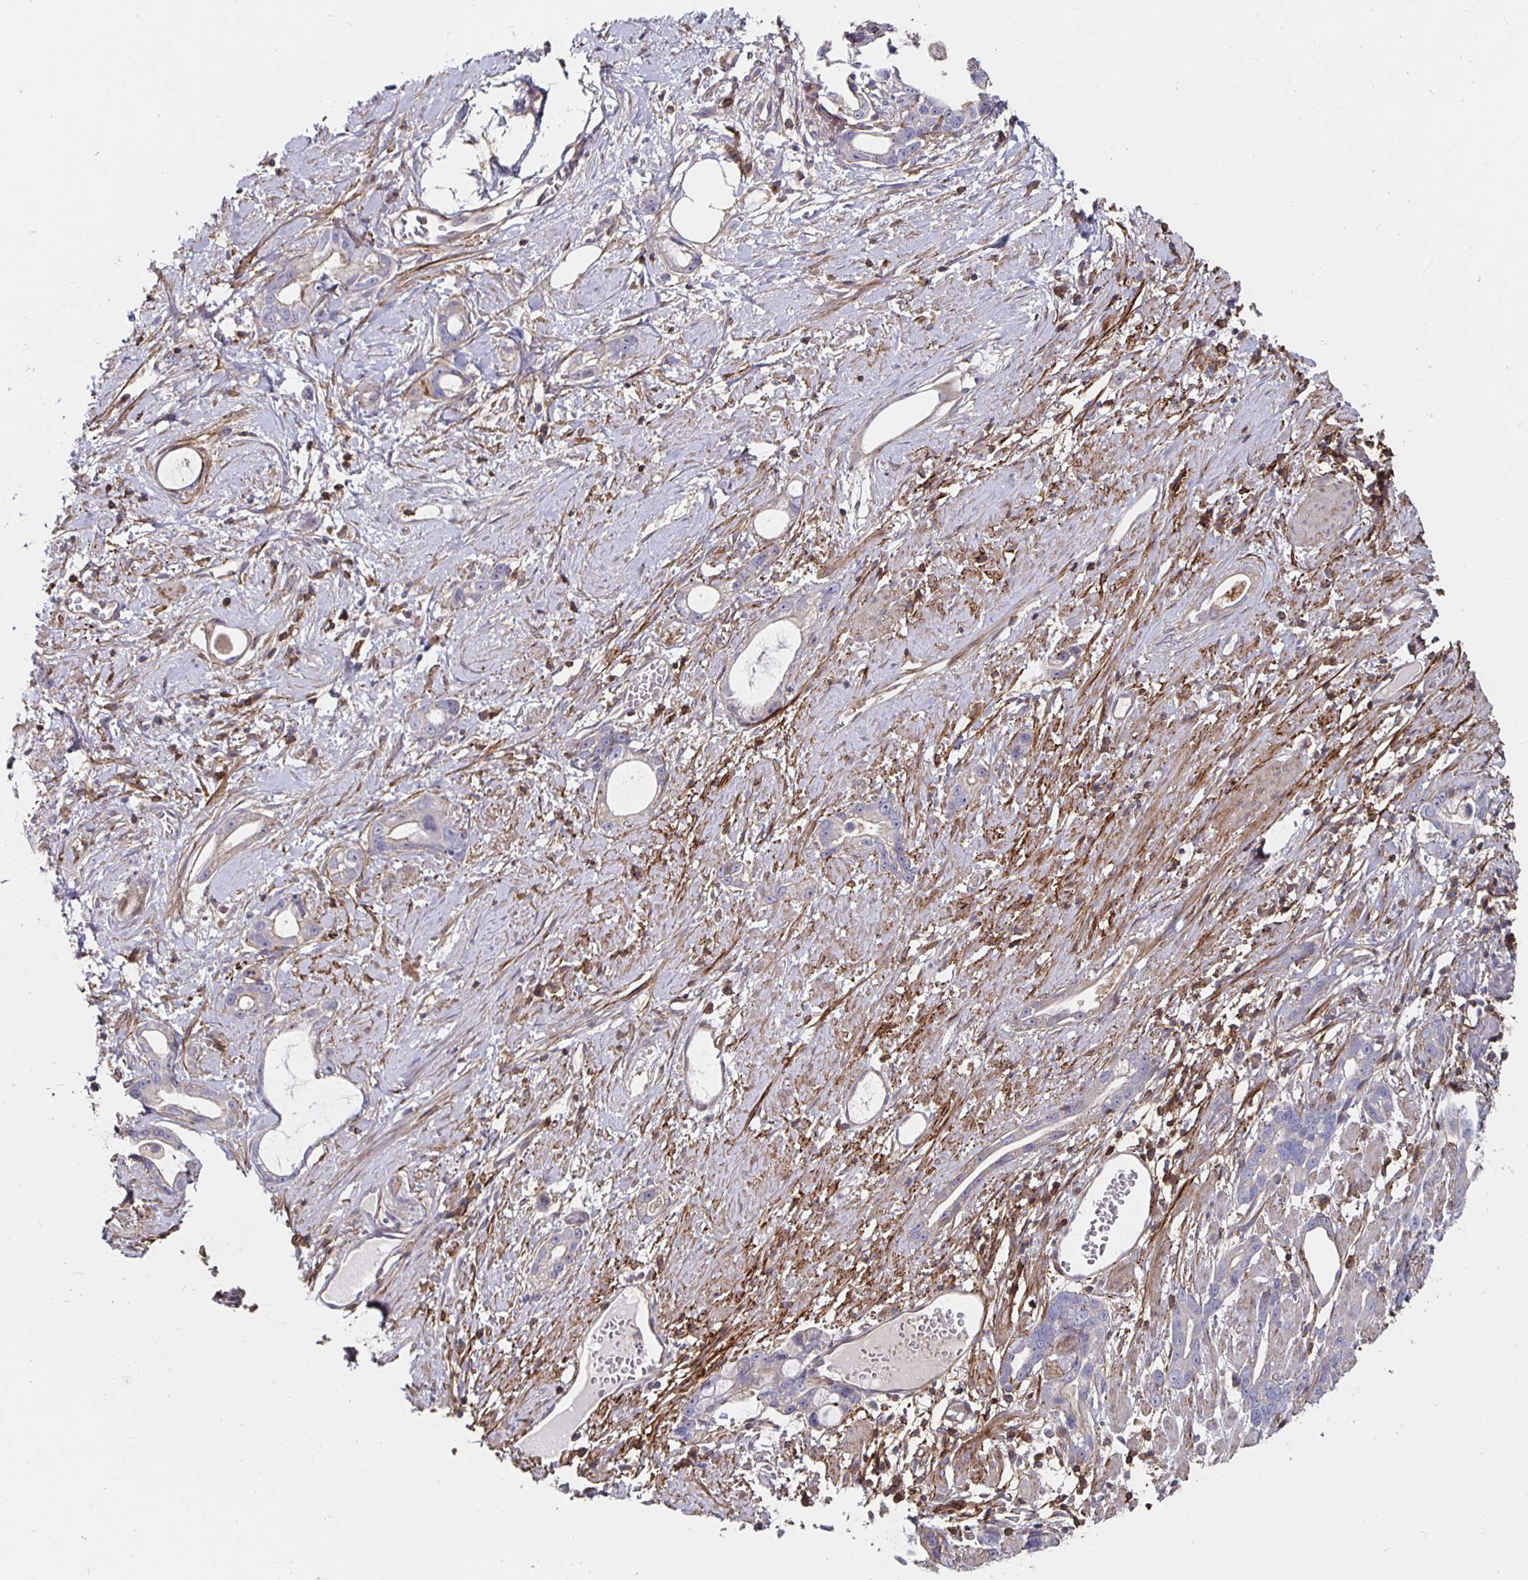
{"staining": {"intensity": "negative", "quantity": "none", "location": "none"}, "tissue": "stomach cancer", "cell_type": "Tumor cells", "image_type": "cancer", "snomed": [{"axis": "morphology", "description": "Adenocarcinoma, NOS"}, {"axis": "topography", "description": "Stomach"}], "caption": "This is an immunohistochemistry histopathology image of human stomach cancer. There is no positivity in tumor cells.", "gene": "GJA4", "patient": {"sex": "male", "age": 55}}